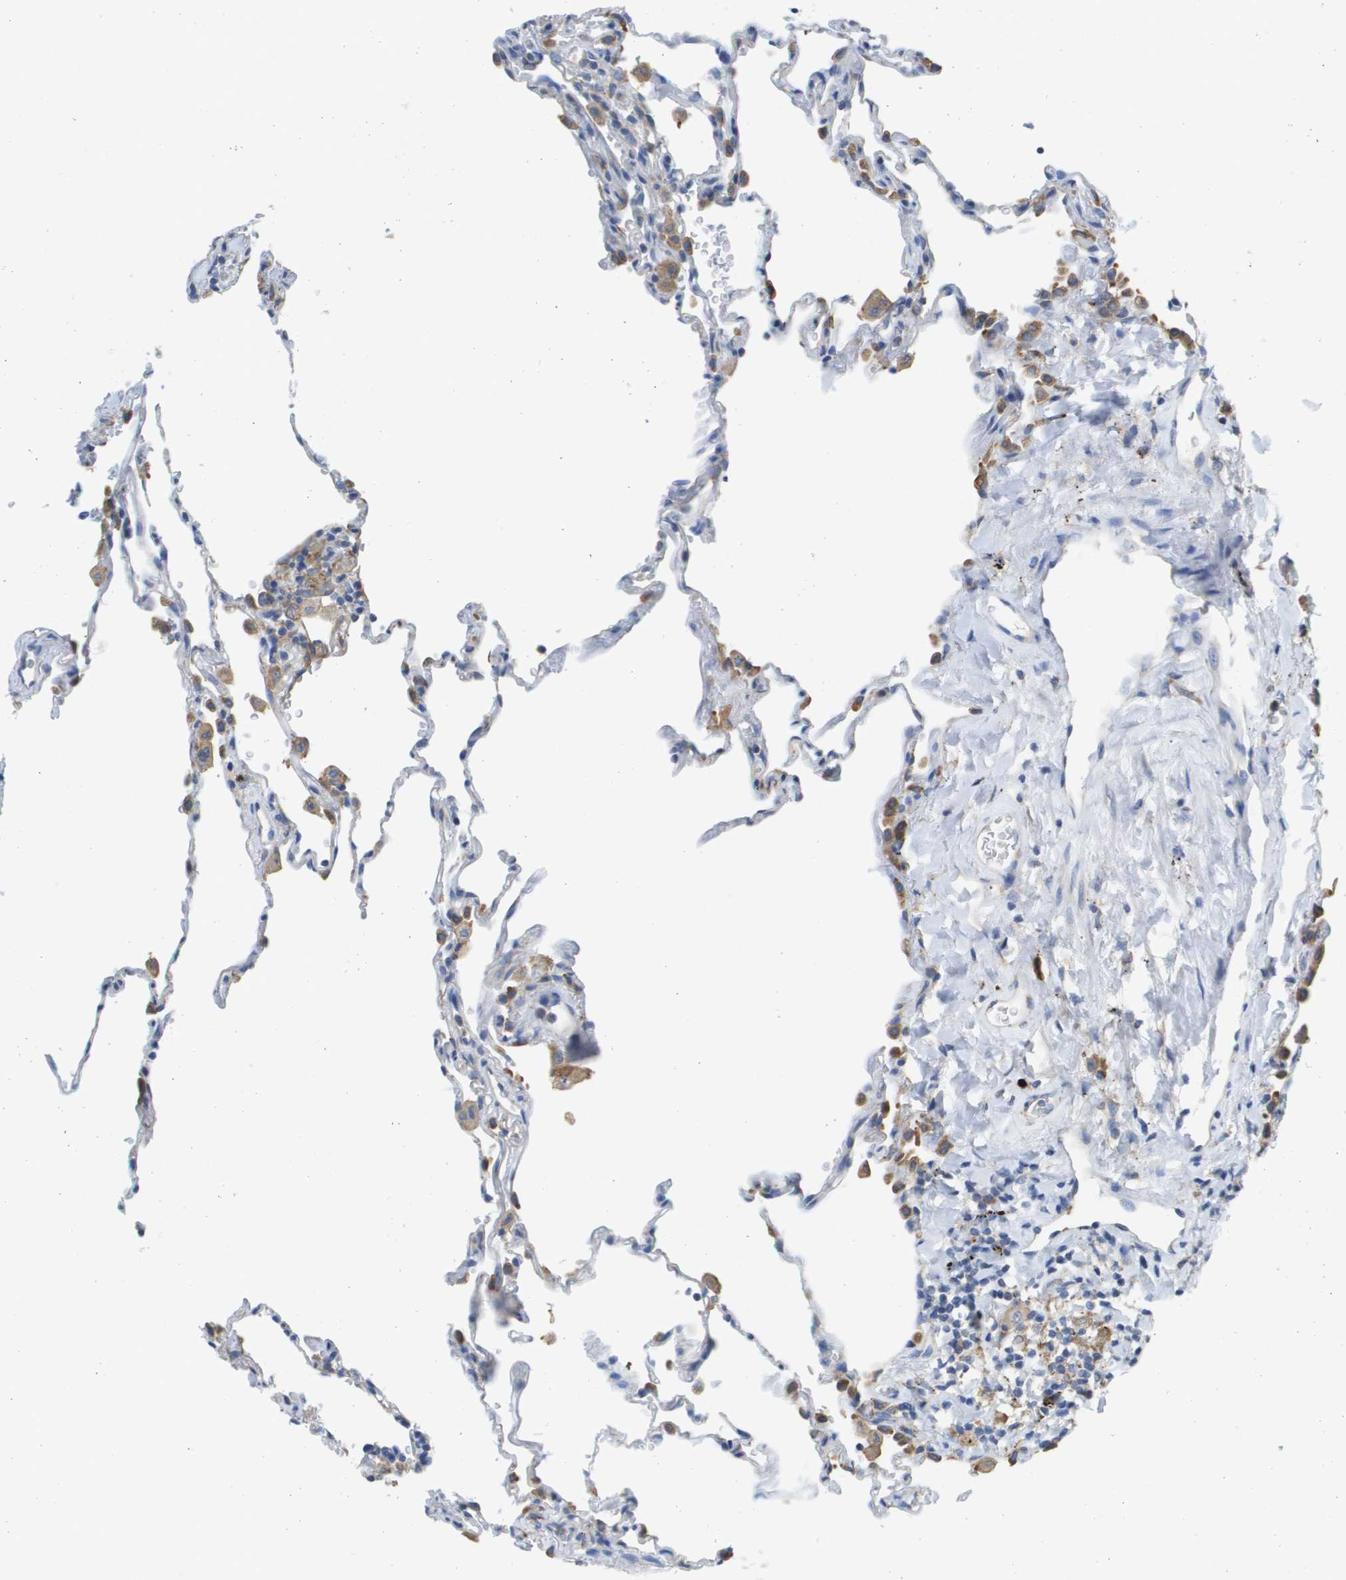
{"staining": {"intensity": "negative", "quantity": "none", "location": "none"}, "tissue": "lung", "cell_type": "Alveolar cells", "image_type": "normal", "snomed": [{"axis": "morphology", "description": "Normal tissue, NOS"}, {"axis": "topography", "description": "Lung"}], "caption": "Micrograph shows no protein staining in alveolar cells of normal lung.", "gene": "SDR42E1", "patient": {"sex": "male", "age": 59}}